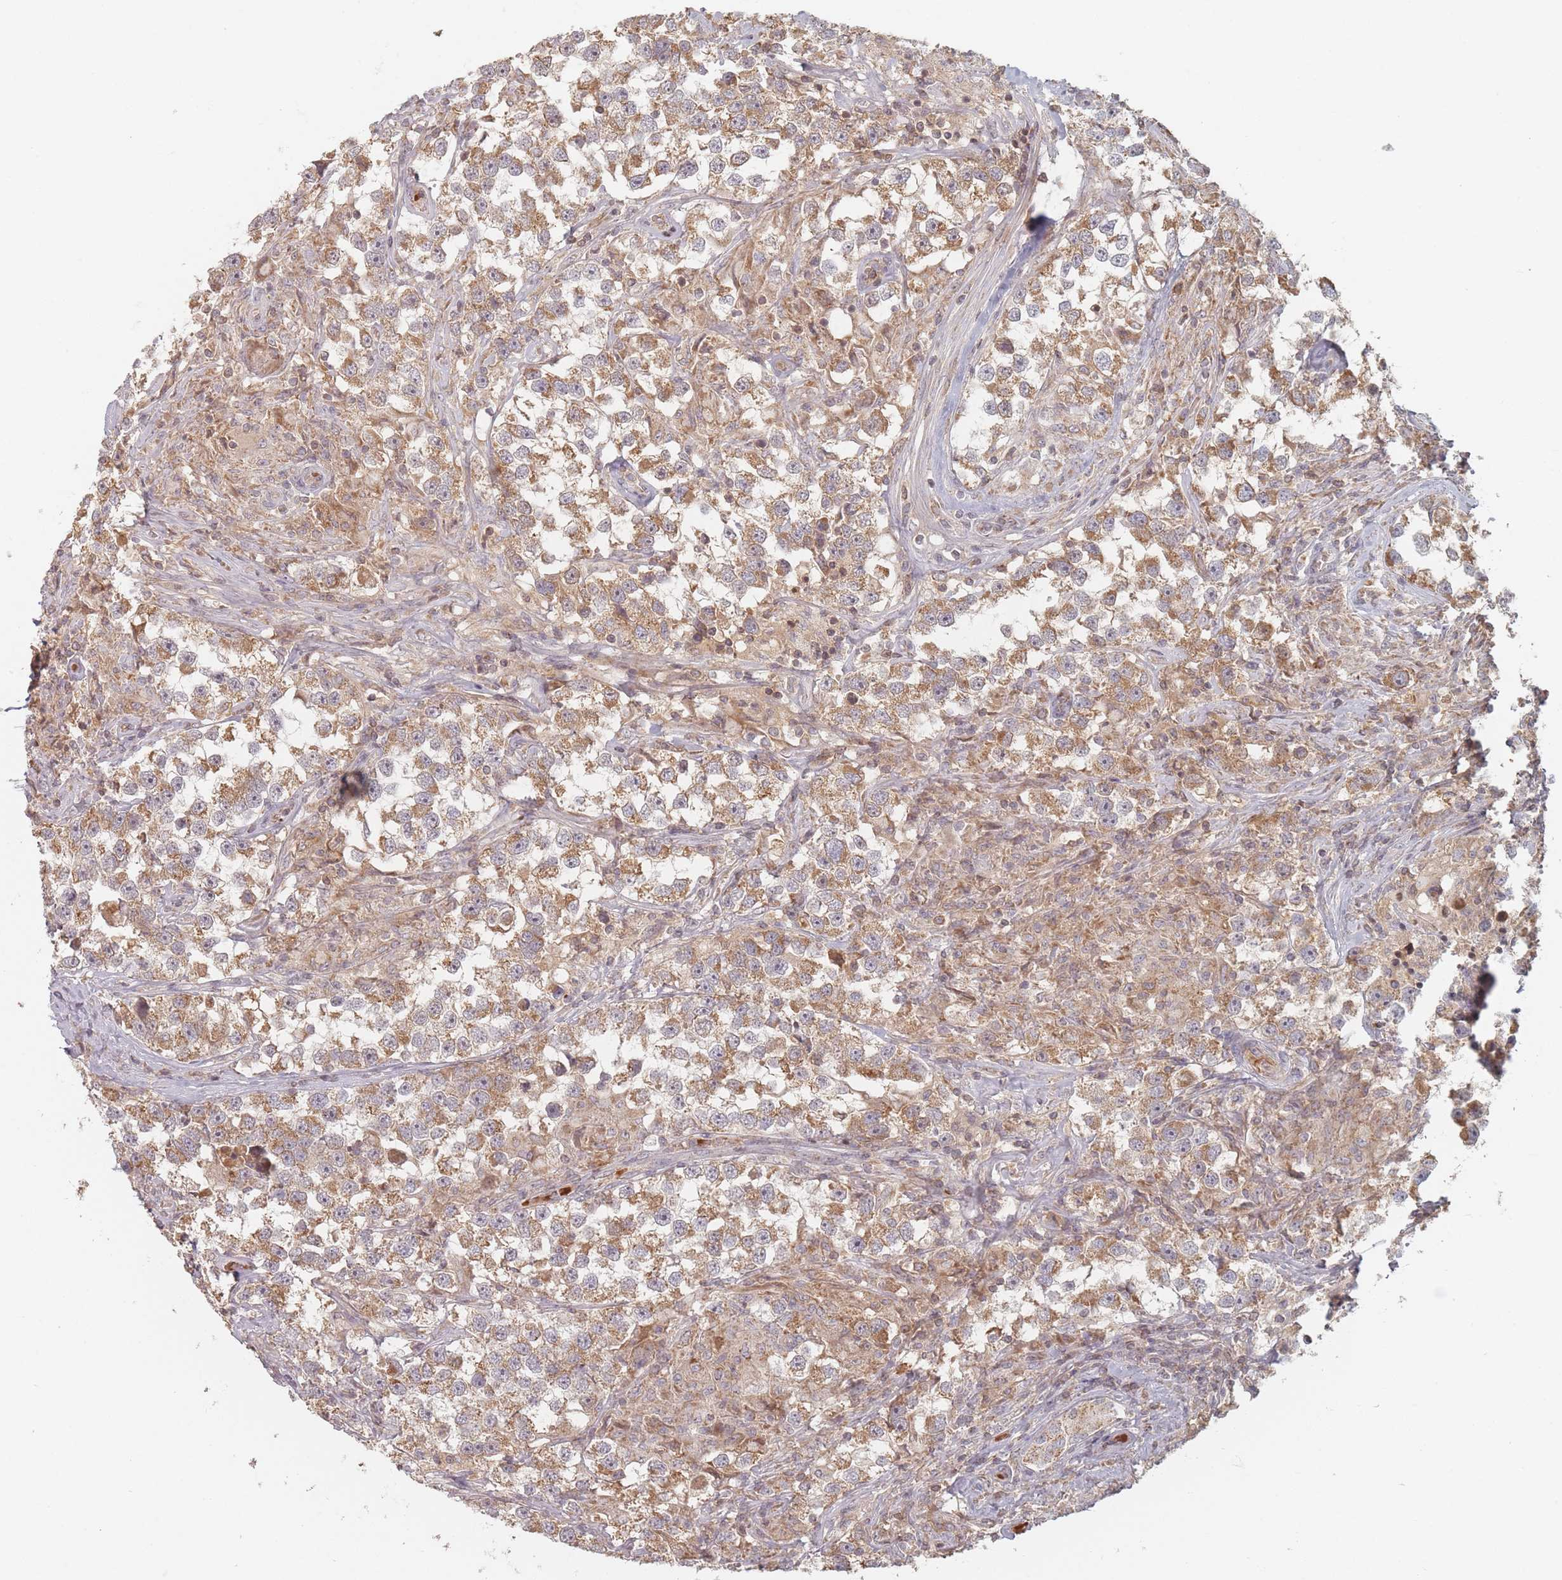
{"staining": {"intensity": "moderate", "quantity": ">75%", "location": "cytoplasmic/membranous"}, "tissue": "testis cancer", "cell_type": "Tumor cells", "image_type": "cancer", "snomed": [{"axis": "morphology", "description": "Seminoma, NOS"}, {"axis": "topography", "description": "Testis"}], "caption": "This image reveals testis cancer (seminoma) stained with immunohistochemistry (IHC) to label a protein in brown. The cytoplasmic/membranous of tumor cells show moderate positivity for the protein. Nuclei are counter-stained blue.", "gene": "OR2M4", "patient": {"sex": "male", "age": 46}}